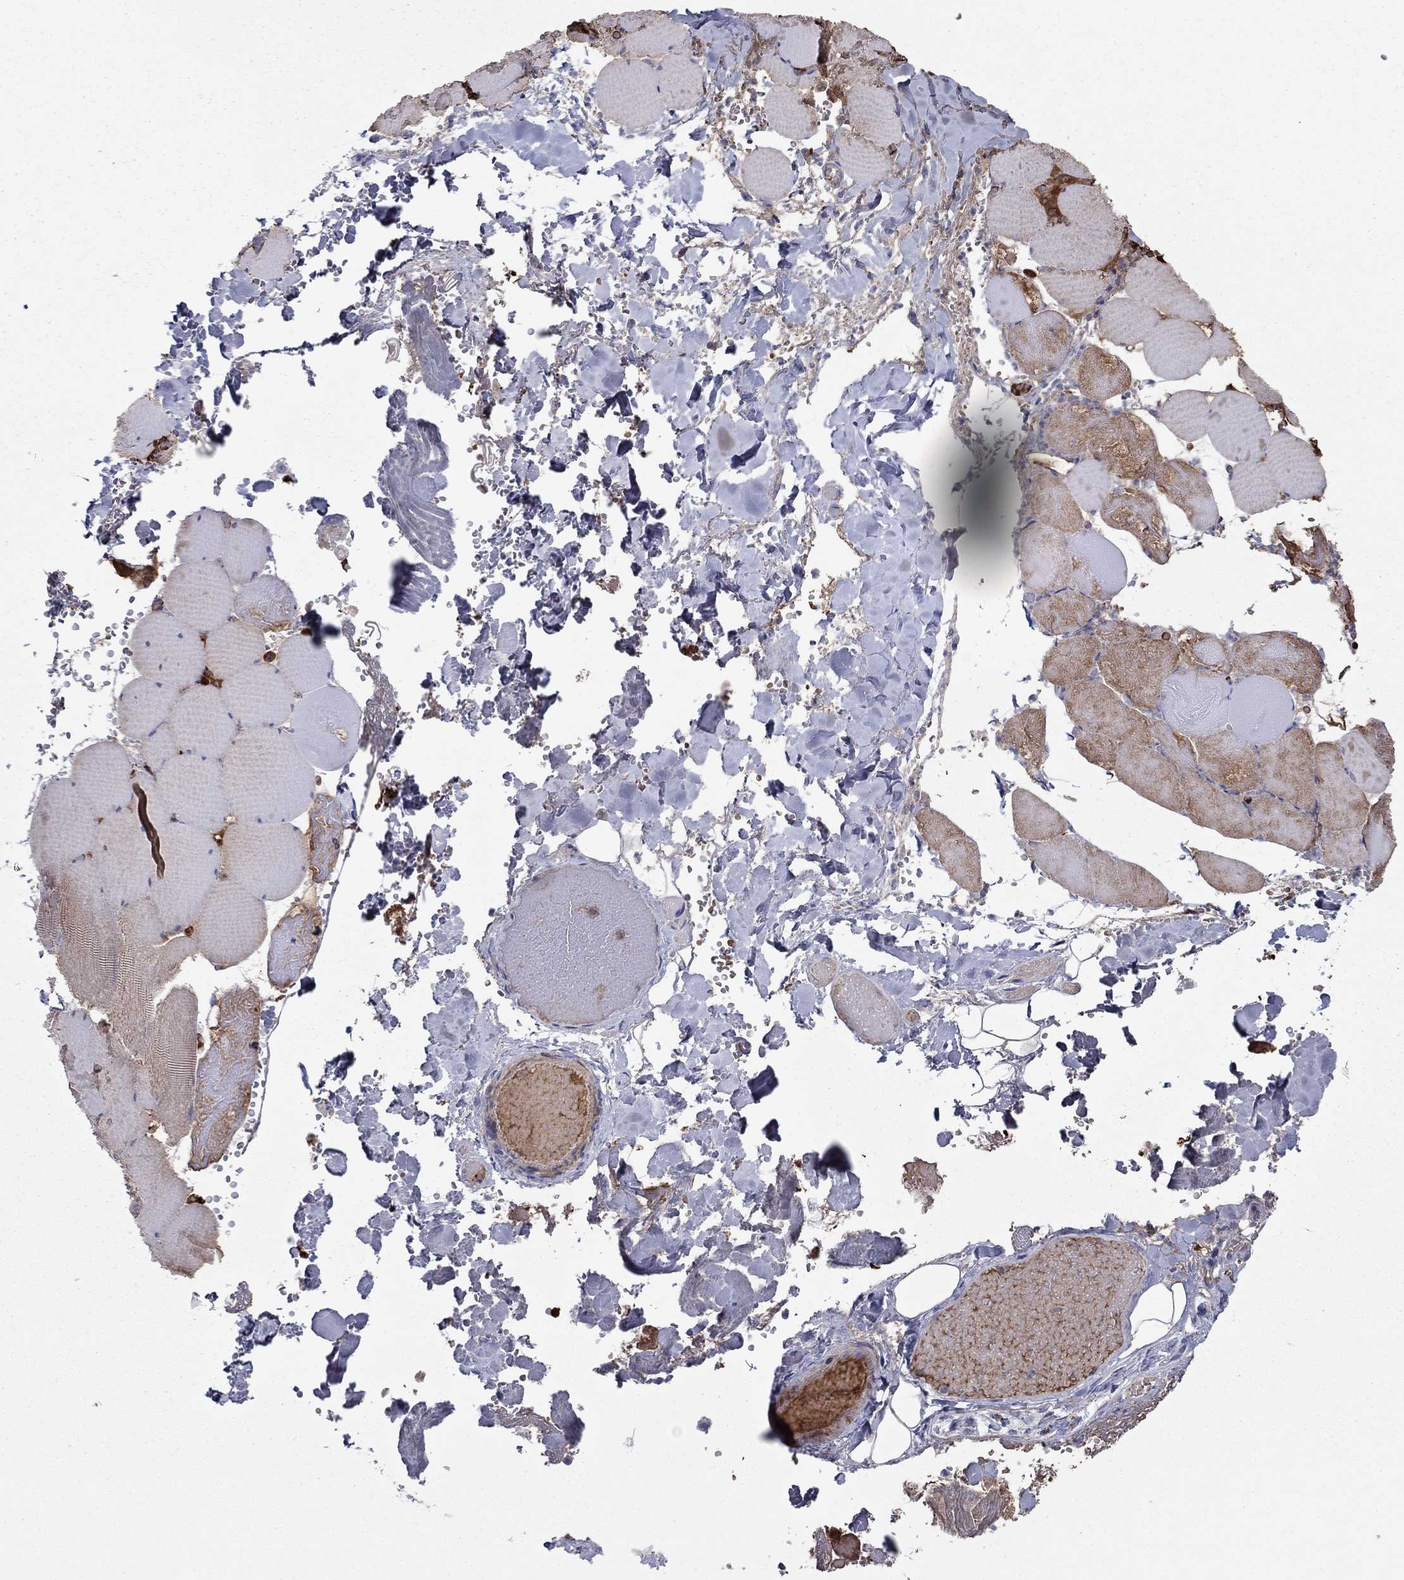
{"staining": {"intensity": "weak", "quantity": "25%-75%", "location": "cytoplasmic/membranous"}, "tissue": "skeletal muscle", "cell_type": "Myocytes", "image_type": "normal", "snomed": [{"axis": "morphology", "description": "Normal tissue, NOS"}, {"axis": "morphology", "description": "Malignant melanoma, Metastatic site"}, {"axis": "topography", "description": "Skeletal muscle"}], "caption": "A photomicrograph showing weak cytoplasmic/membranous staining in about 25%-75% of myocytes in benign skeletal muscle, as visualized by brown immunohistochemical staining.", "gene": "HPX", "patient": {"sex": "male", "age": 50}}